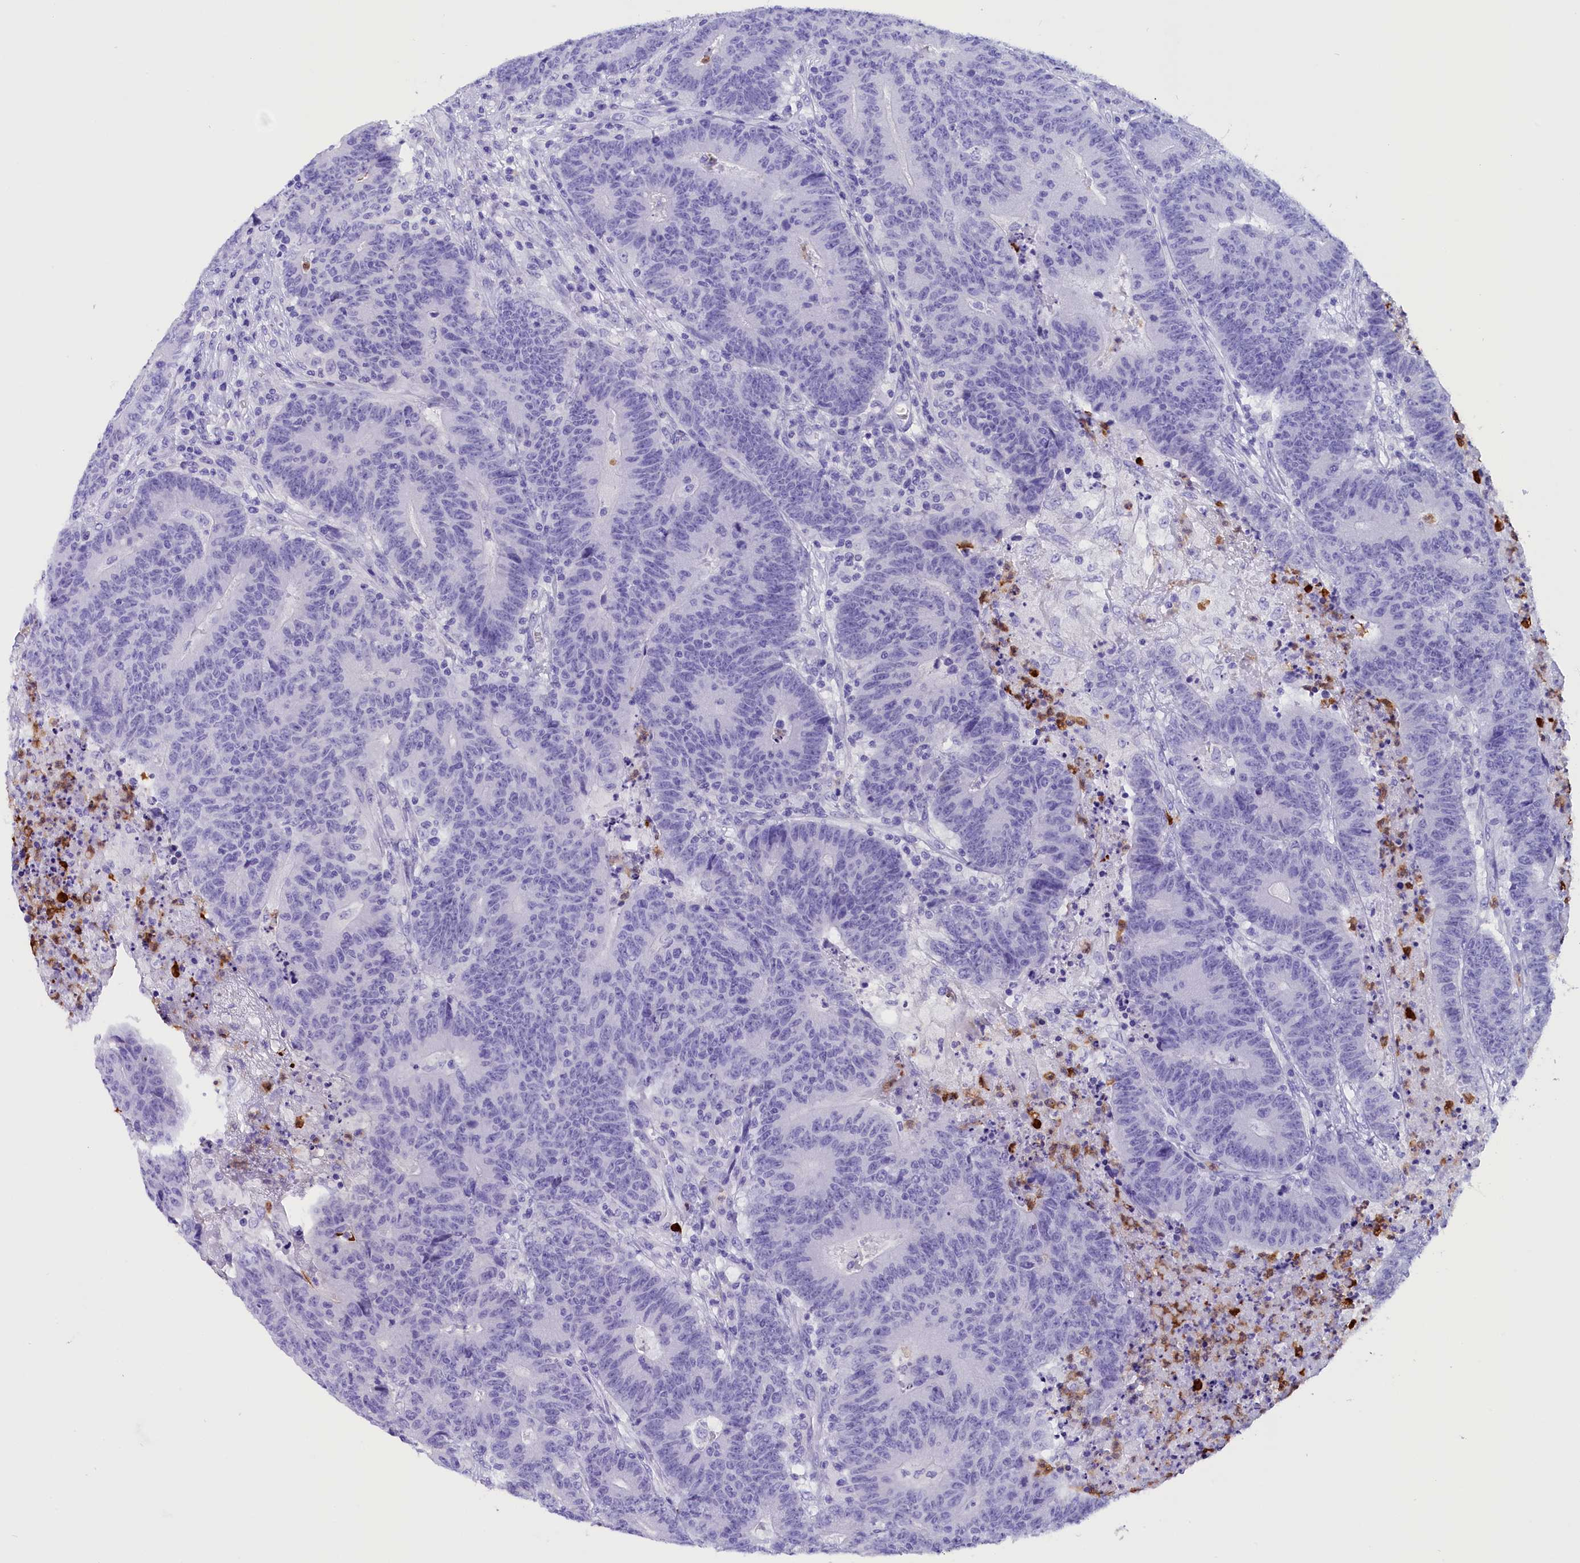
{"staining": {"intensity": "negative", "quantity": "none", "location": "none"}, "tissue": "colorectal cancer", "cell_type": "Tumor cells", "image_type": "cancer", "snomed": [{"axis": "morphology", "description": "Adenocarcinoma, NOS"}, {"axis": "topography", "description": "Colon"}], "caption": "IHC histopathology image of neoplastic tissue: human colorectal adenocarcinoma stained with DAB (3,3'-diaminobenzidine) displays no significant protein expression in tumor cells. The staining was performed using DAB to visualize the protein expression in brown, while the nuclei were stained in blue with hematoxylin (Magnification: 20x).", "gene": "CLC", "patient": {"sex": "female", "age": 75}}